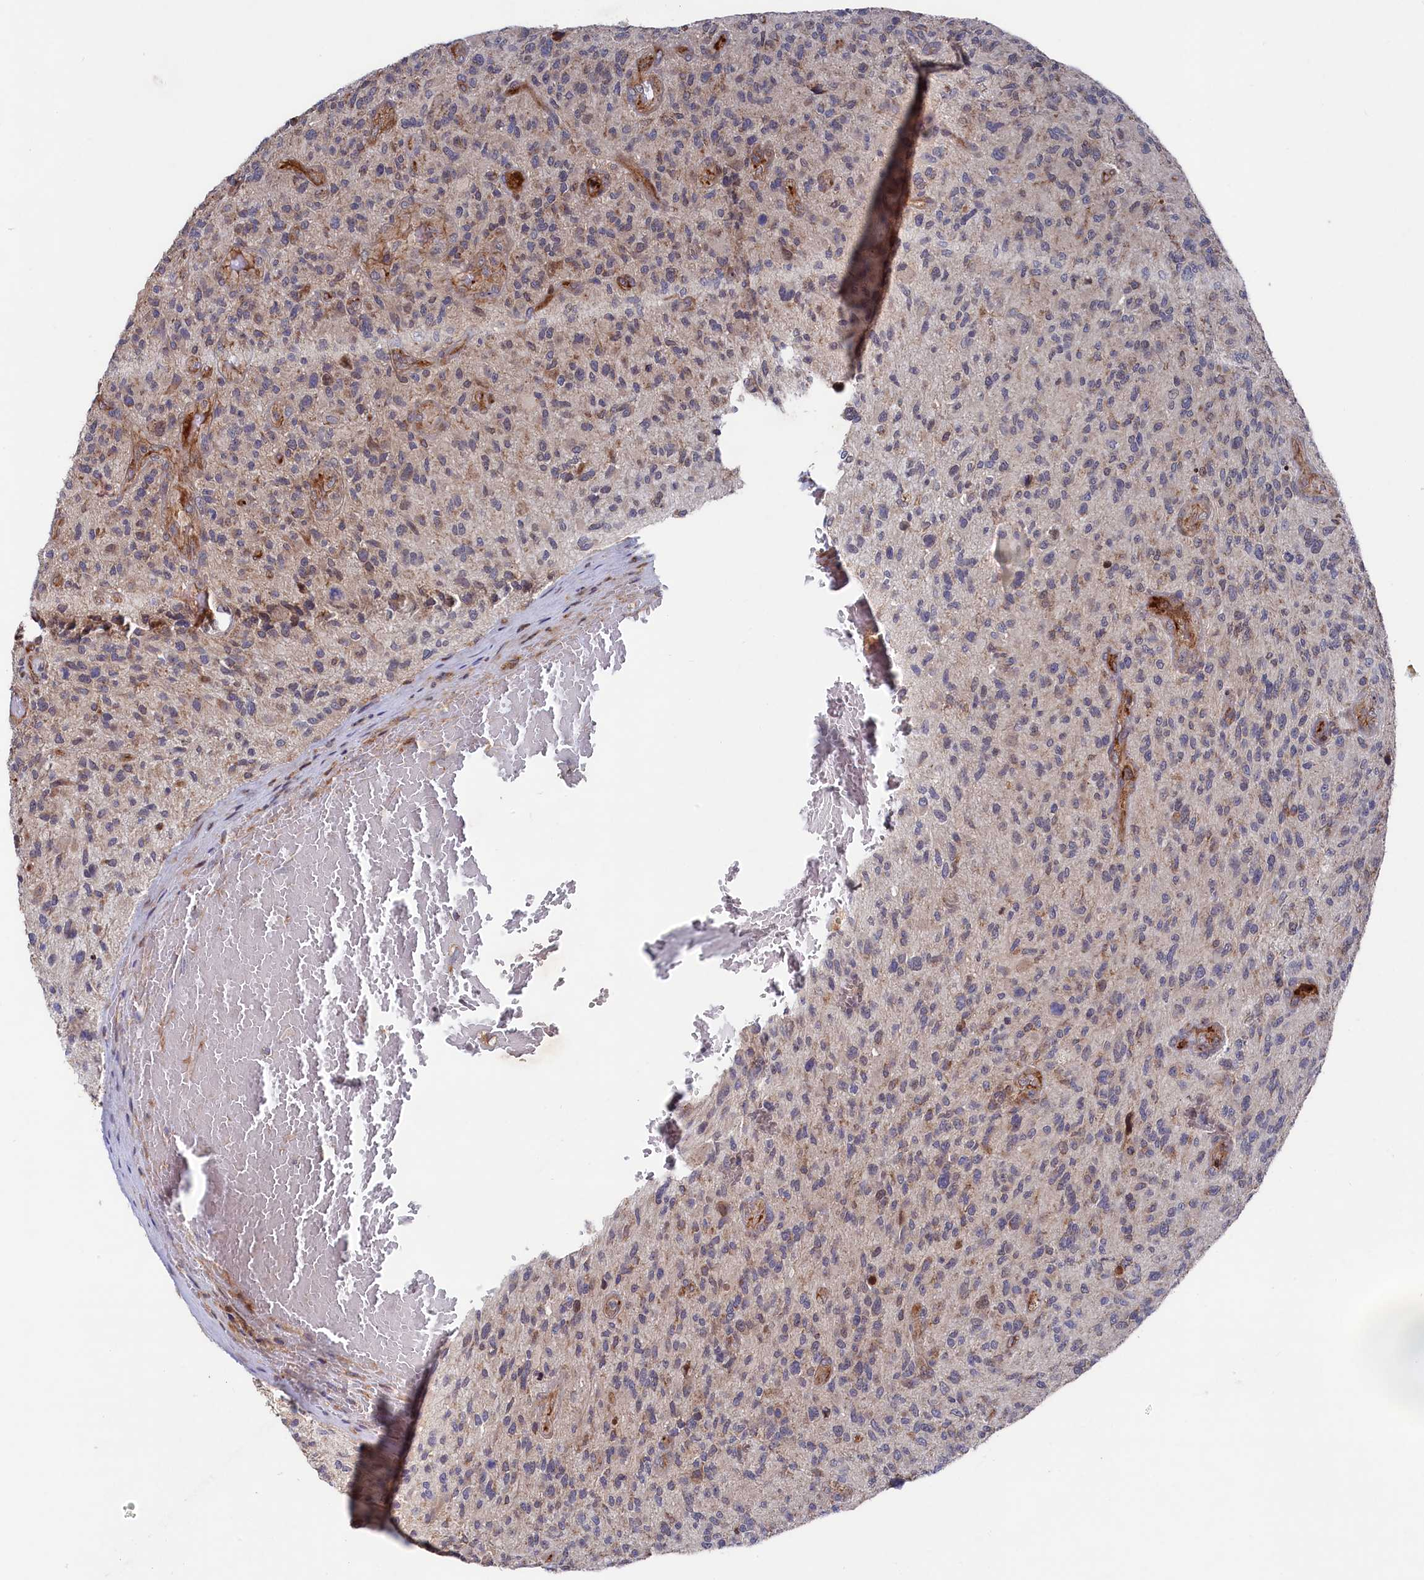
{"staining": {"intensity": "negative", "quantity": "none", "location": "none"}, "tissue": "glioma", "cell_type": "Tumor cells", "image_type": "cancer", "snomed": [{"axis": "morphology", "description": "Glioma, malignant, High grade"}, {"axis": "topography", "description": "Brain"}], "caption": "This is an immunohistochemistry (IHC) image of human high-grade glioma (malignant). There is no expression in tumor cells.", "gene": "SUPV3L1", "patient": {"sex": "male", "age": 47}}